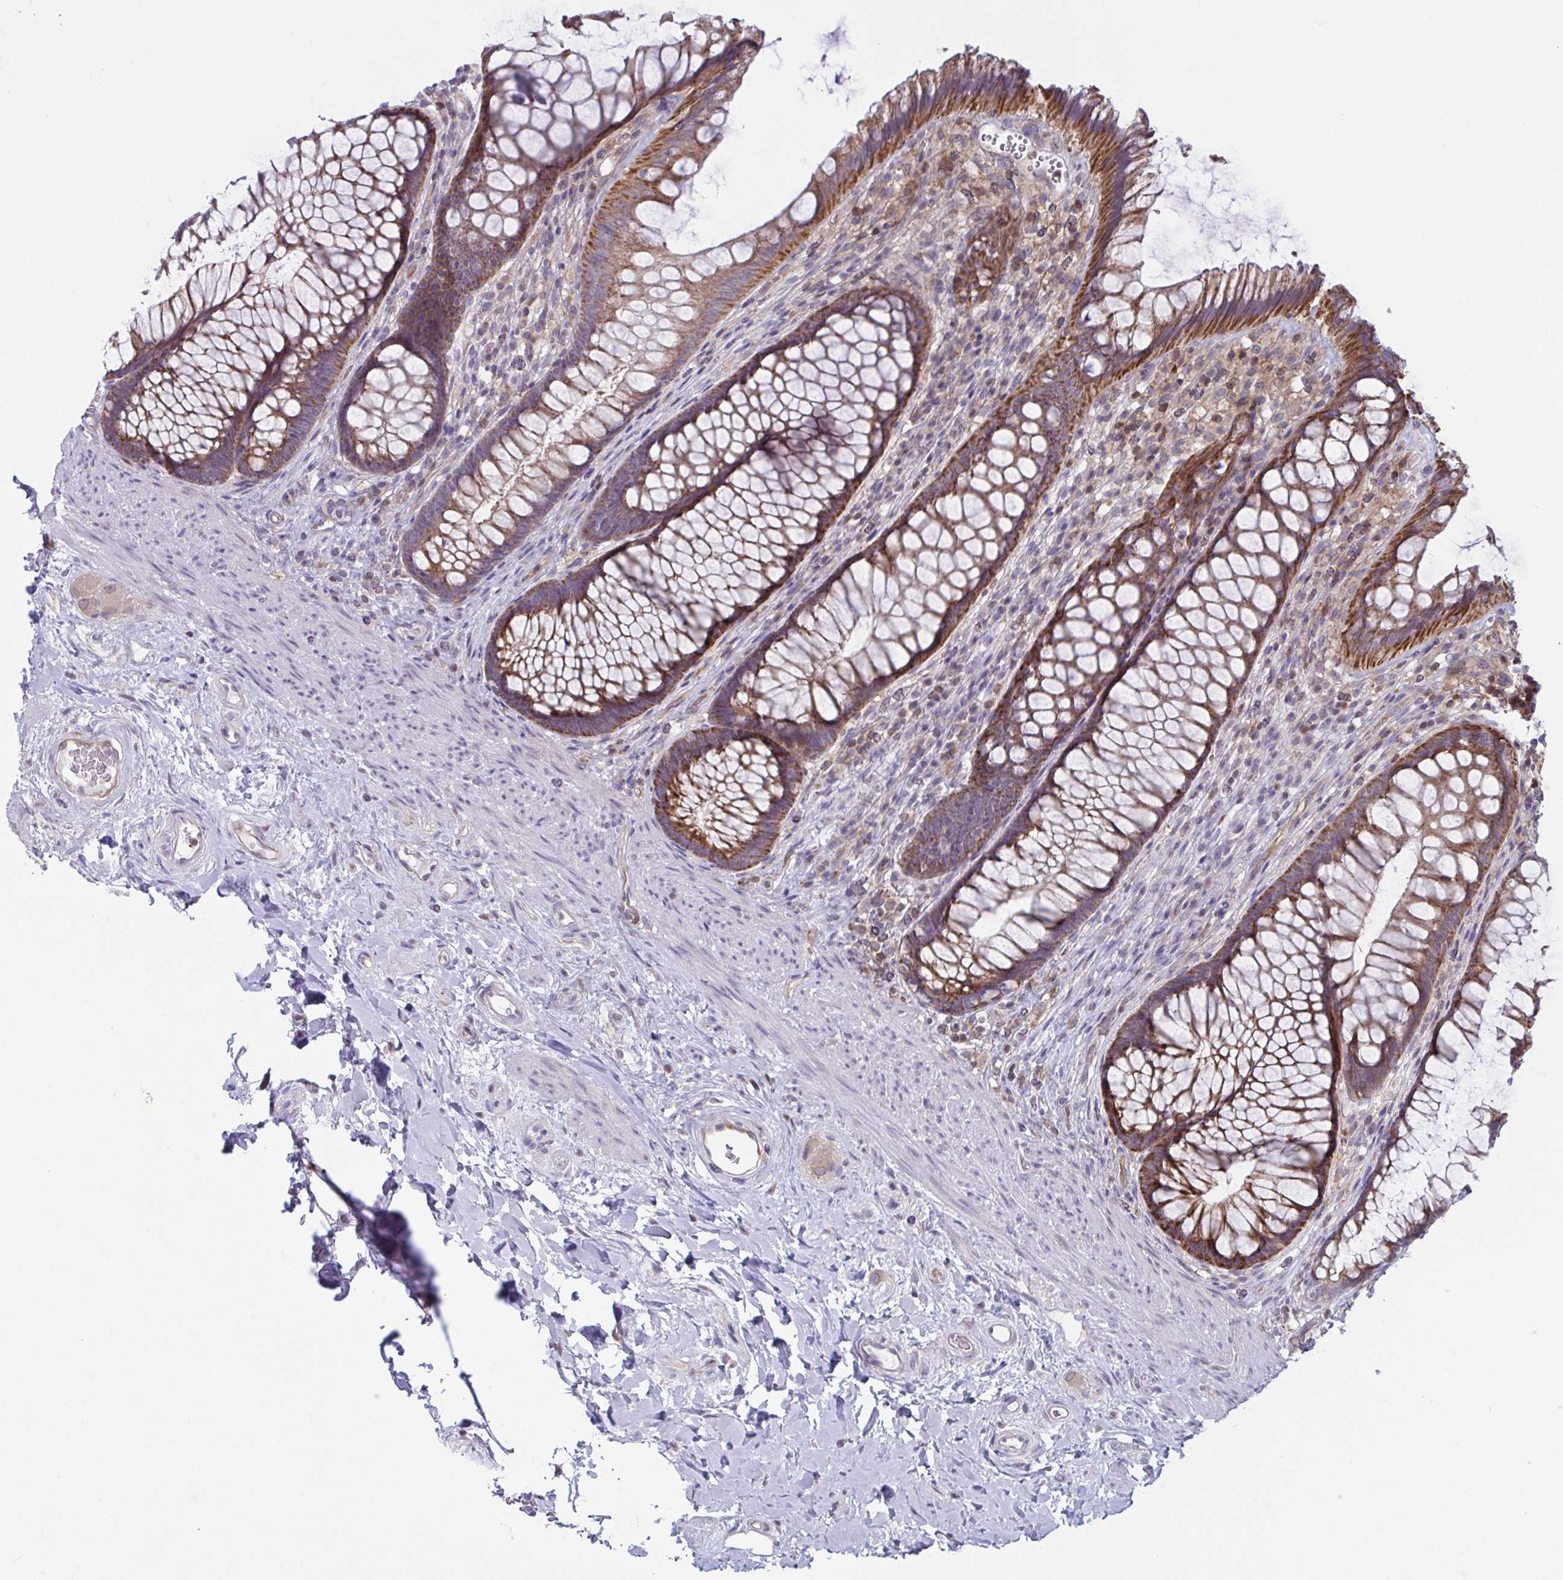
{"staining": {"intensity": "strong", "quantity": ">75%", "location": "cytoplasmic/membranous"}, "tissue": "rectum", "cell_type": "Glandular cells", "image_type": "normal", "snomed": [{"axis": "morphology", "description": "Normal tissue, NOS"}, {"axis": "topography", "description": "Rectum"}], "caption": "Immunohistochemistry (IHC) photomicrograph of normal human rectum stained for a protein (brown), which demonstrates high levels of strong cytoplasmic/membranous positivity in approximately >75% of glandular cells.", "gene": "TANK", "patient": {"sex": "male", "age": 53}}